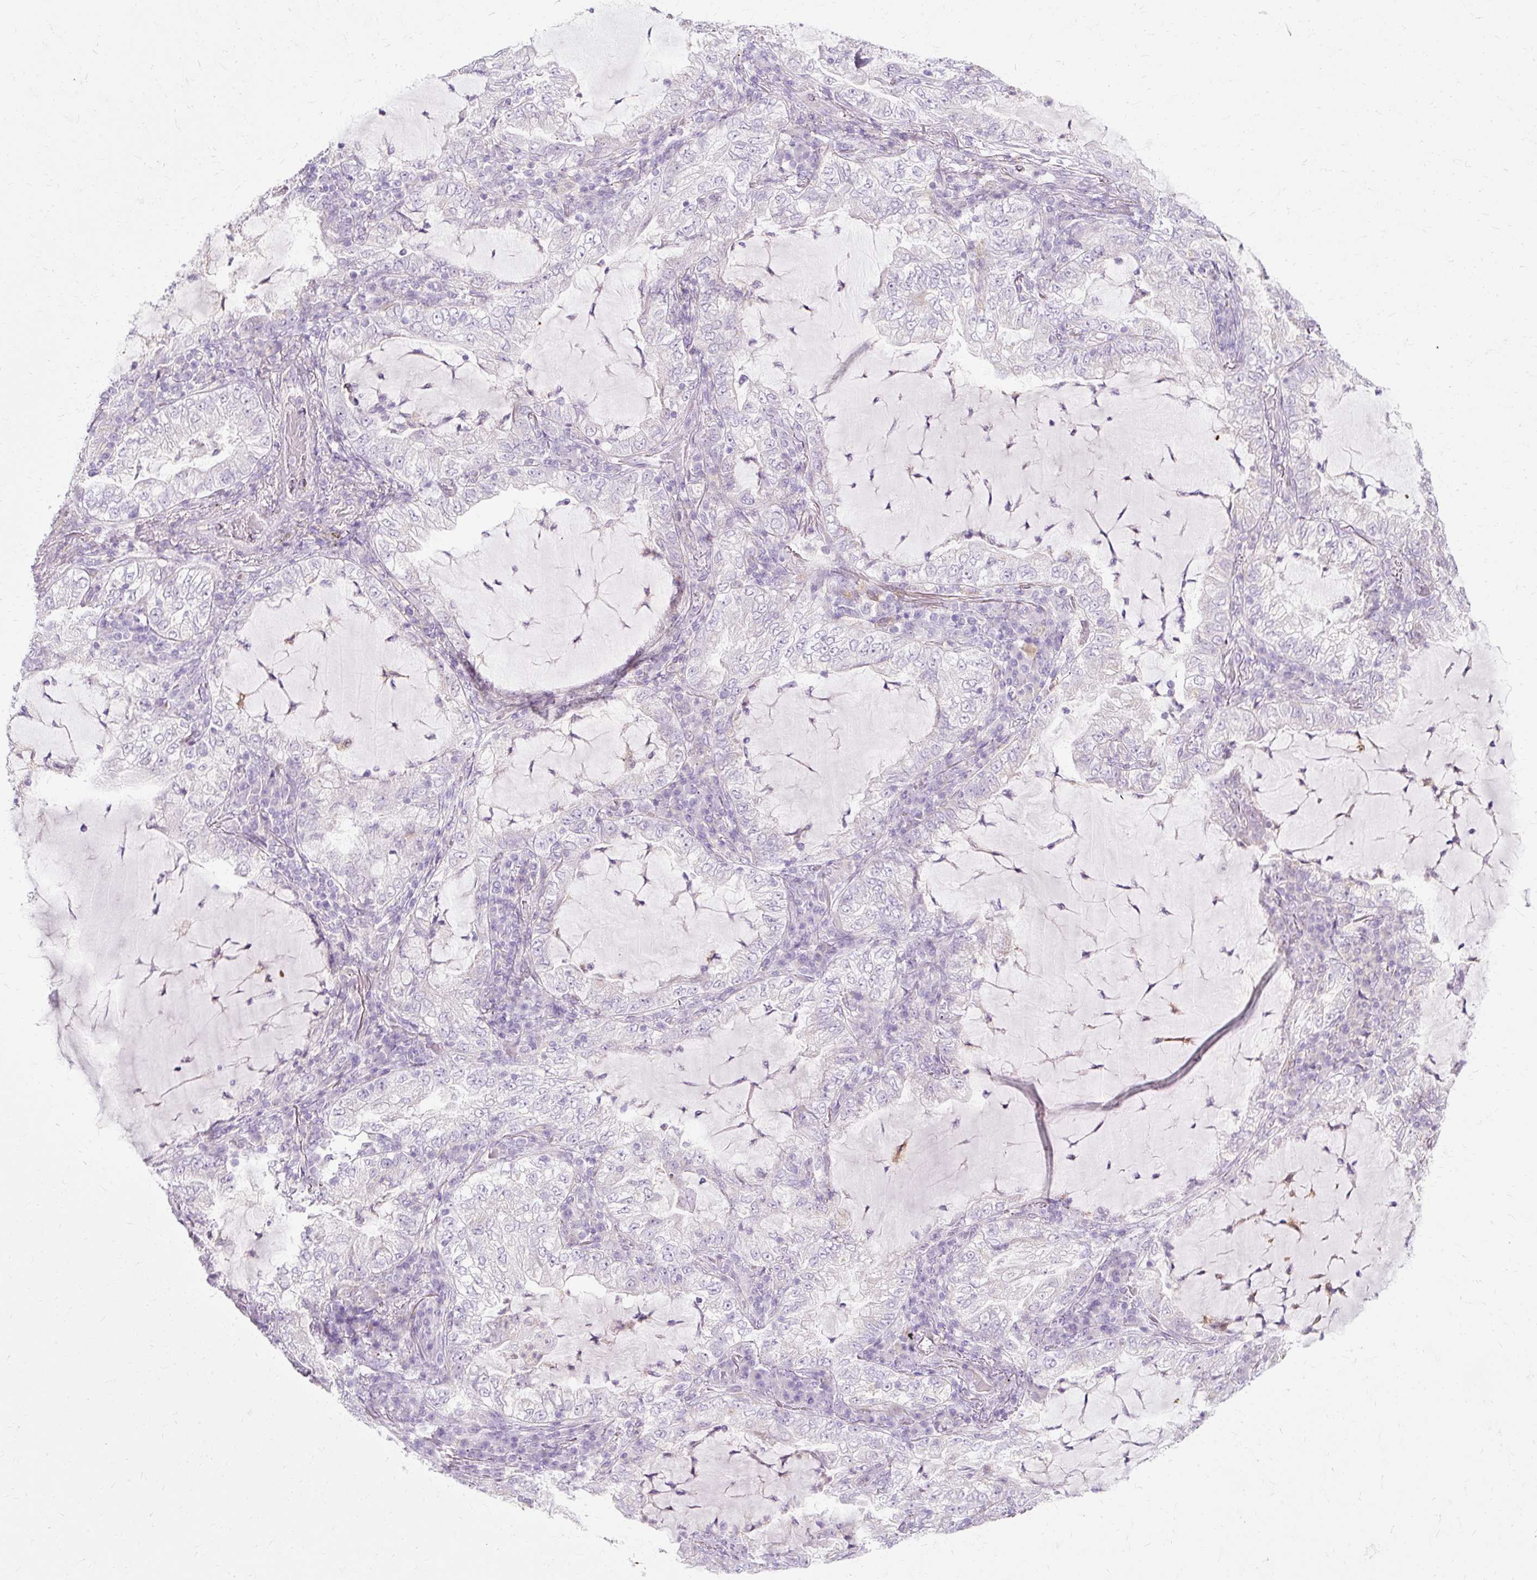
{"staining": {"intensity": "negative", "quantity": "none", "location": "none"}, "tissue": "lung cancer", "cell_type": "Tumor cells", "image_type": "cancer", "snomed": [{"axis": "morphology", "description": "Adenocarcinoma, NOS"}, {"axis": "topography", "description": "Lung"}], "caption": "High magnification brightfield microscopy of lung cancer (adenocarcinoma) stained with DAB (brown) and counterstained with hematoxylin (blue): tumor cells show no significant expression.", "gene": "HSD11B1", "patient": {"sex": "female", "age": 73}}